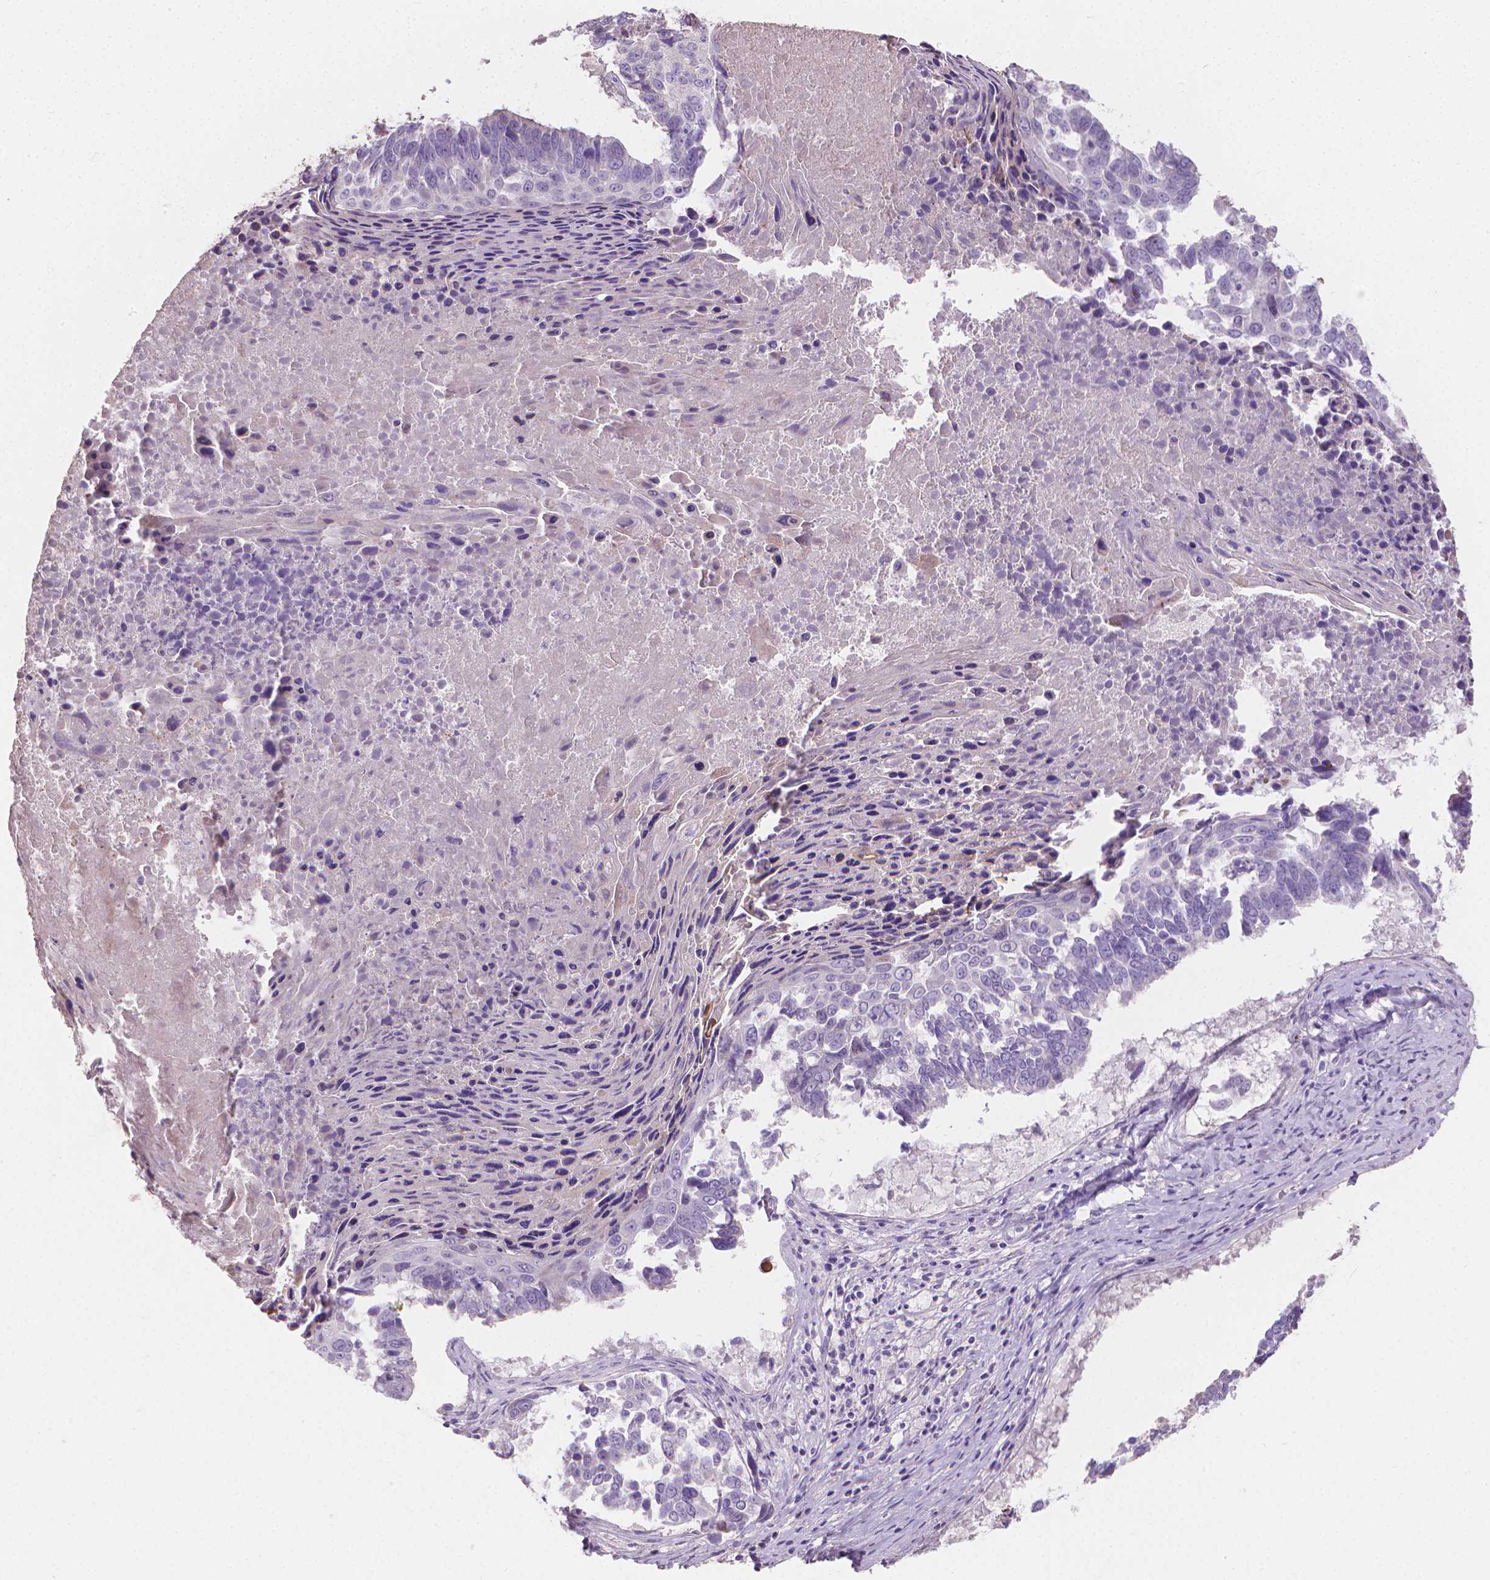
{"staining": {"intensity": "negative", "quantity": "none", "location": "none"}, "tissue": "lung cancer", "cell_type": "Tumor cells", "image_type": "cancer", "snomed": [{"axis": "morphology", "description": "Squamous cell carcinoma, NOS"}, {"axis": "topography", "description": "Lung"}], "caption": "Histopathology image shows no protein expression in tumor cells of lung squamous cell carcinoma tissue. Nuclei are stained in blue.", "gene": "CABCOCO1", "patient": {"sex": "male", "age": 73}}